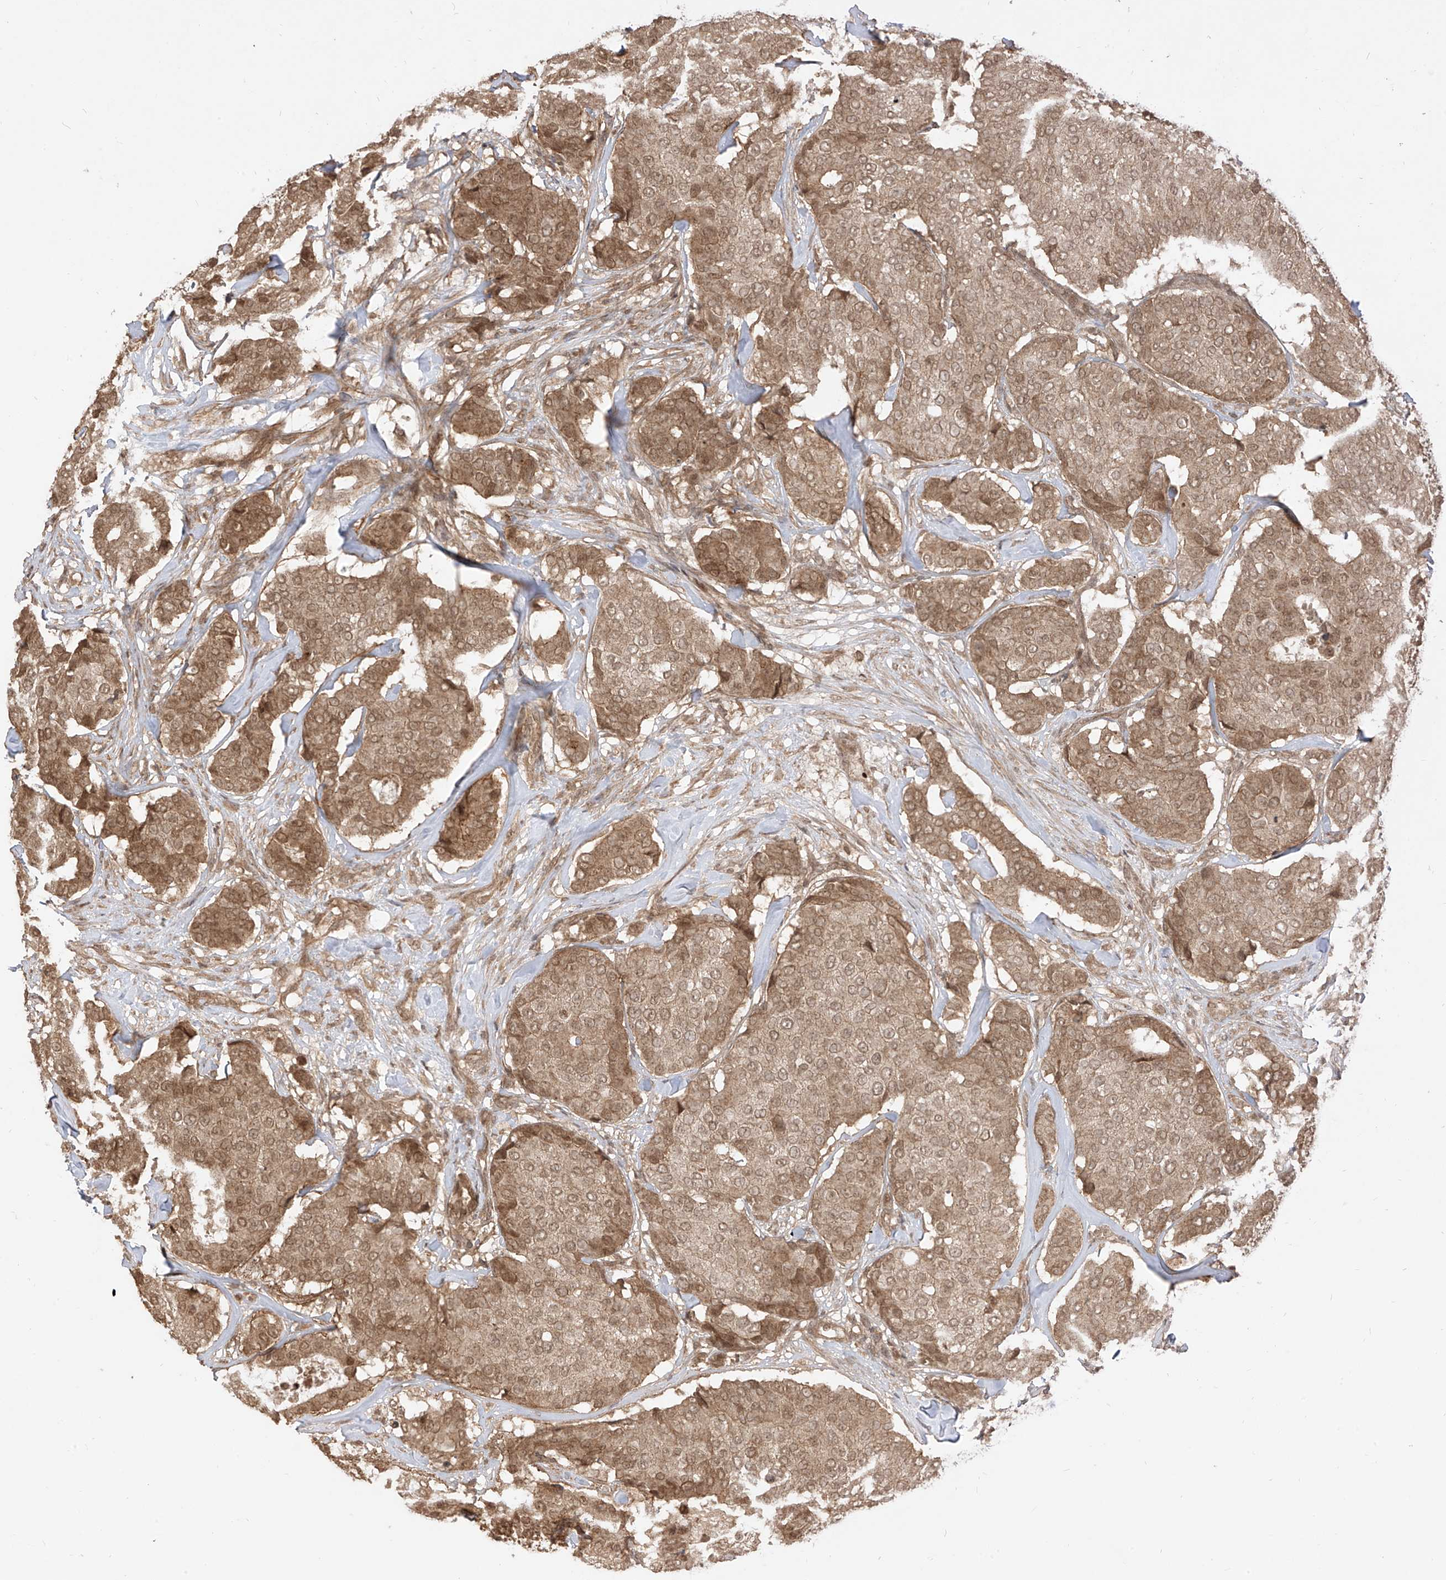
{"staining": {"intensity": "moderate", "quantity": ">75%", "location": "cytoplasmic/membranous,nuclear"}, "tissue": "breast cancer", "cell_type": "Tumor cells", "image_type": "cancer", "snomed": [{"axis": "morphology", "description": "Duct carcinoma"}, {"axis": "topography", "description": "Breast"}], "caption": "This photomicrograph reveals immunohistochemistry (IHC) staining of breast cancer (intraductal carcinoma), with medium moderate cytoplasmic/membranous and nuclear expression in approximately >75% of tumor cells.", "gene": "LCOR", "patient": {"sex": "female", "age": 75}}